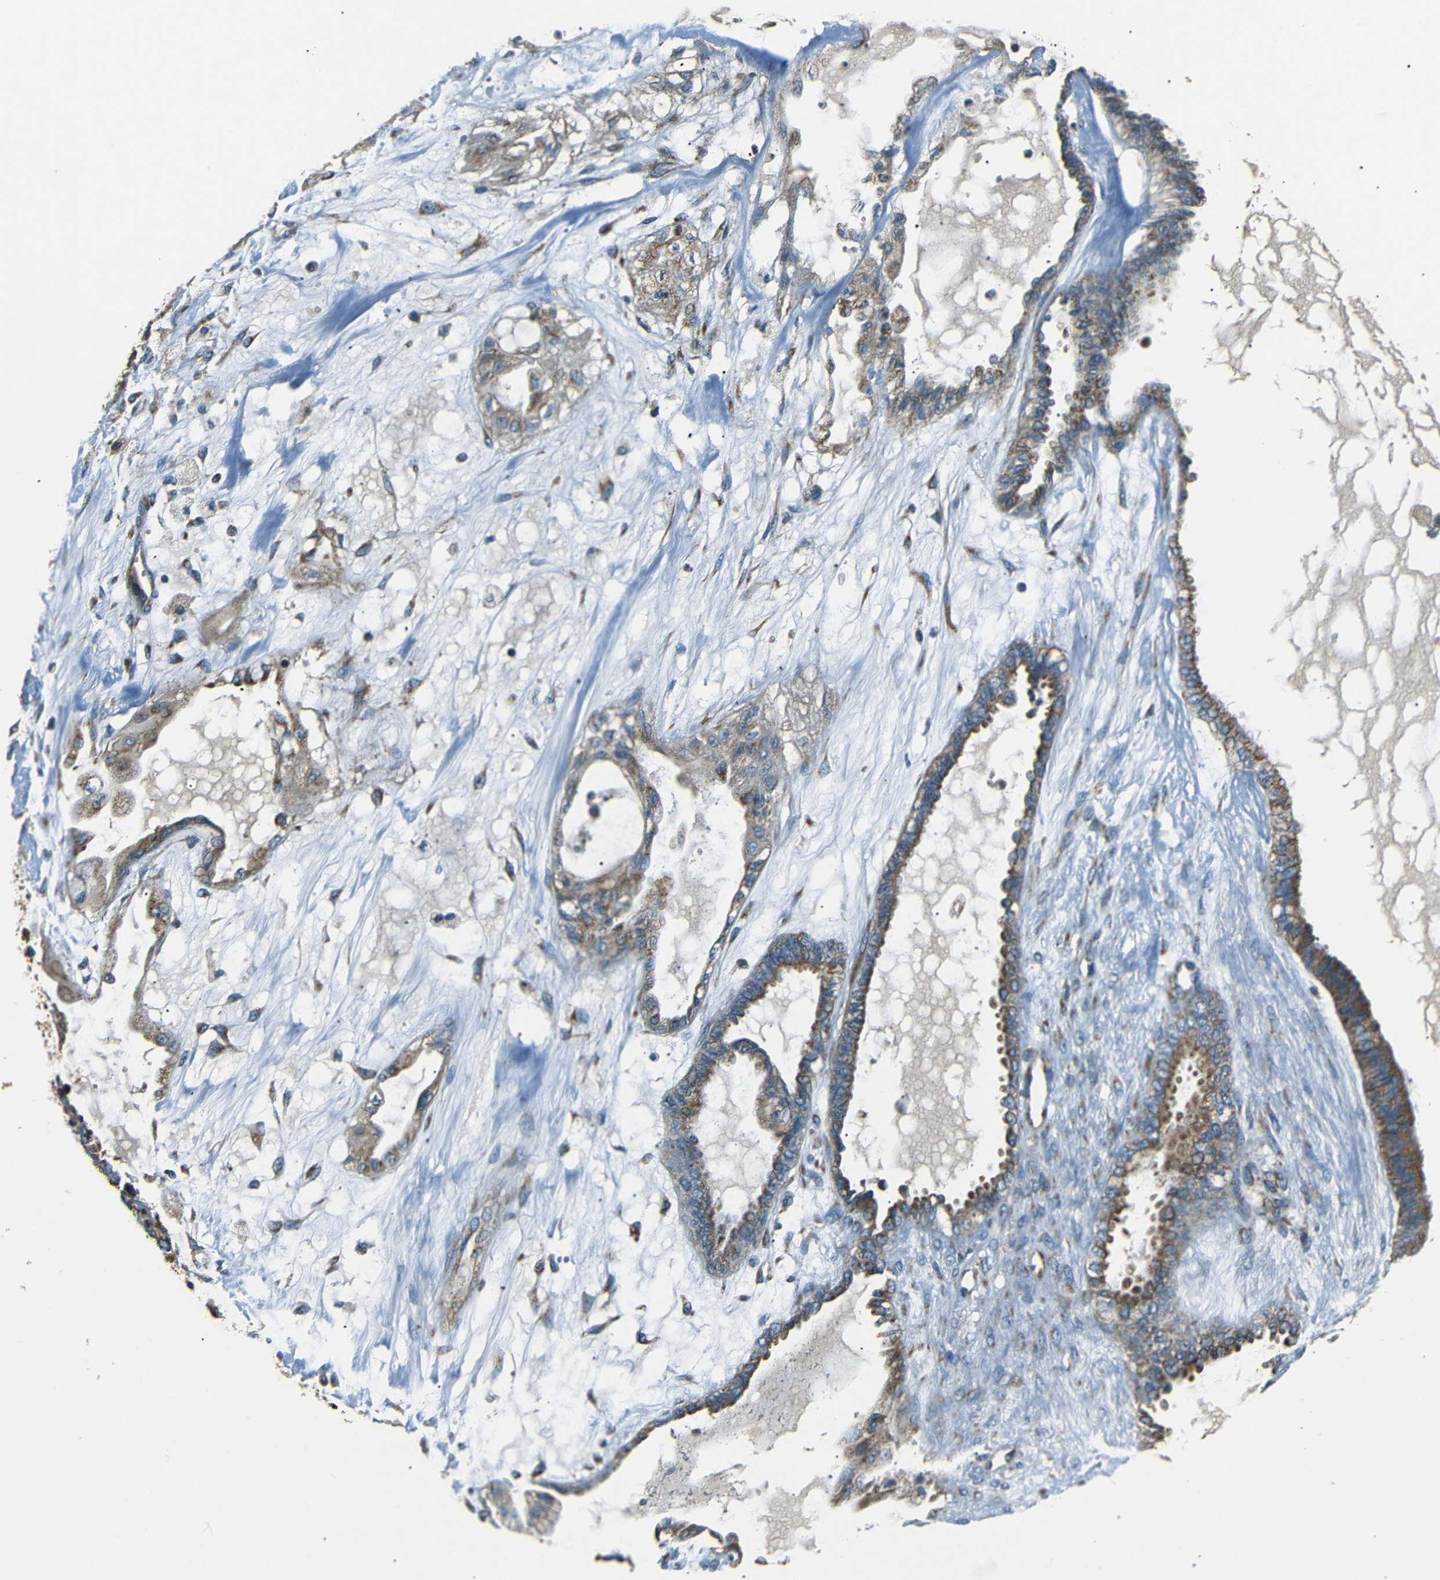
{"staining": {"intensity": "moderate", "quantity": ">75%", "location": "cytoplasmic/membranous"}, "tissue": "ovarian cancer", "cell_type": "Tumor cells", "image_type": "cancer", "snomed": [{"axis": "morphology", "description": "Carcinoma, NOS"}, {"axis": "morphology", "description": "Carcinoma, endometroid"}, {"axis": "topography", "description": "Ovary"}], "caption": "High-power microscopy captured an immunohistochemistry photomicrograph of ovarian cancer (endometroid carcinoma), revealing moderate cytoplasmic/membranous expression in approximately >75% of tumor cells. (Brightfield microscopy of DAB IHC at high magnification).", "gene": "NETO2", "patient": {"sex": "female", "age": 50}}